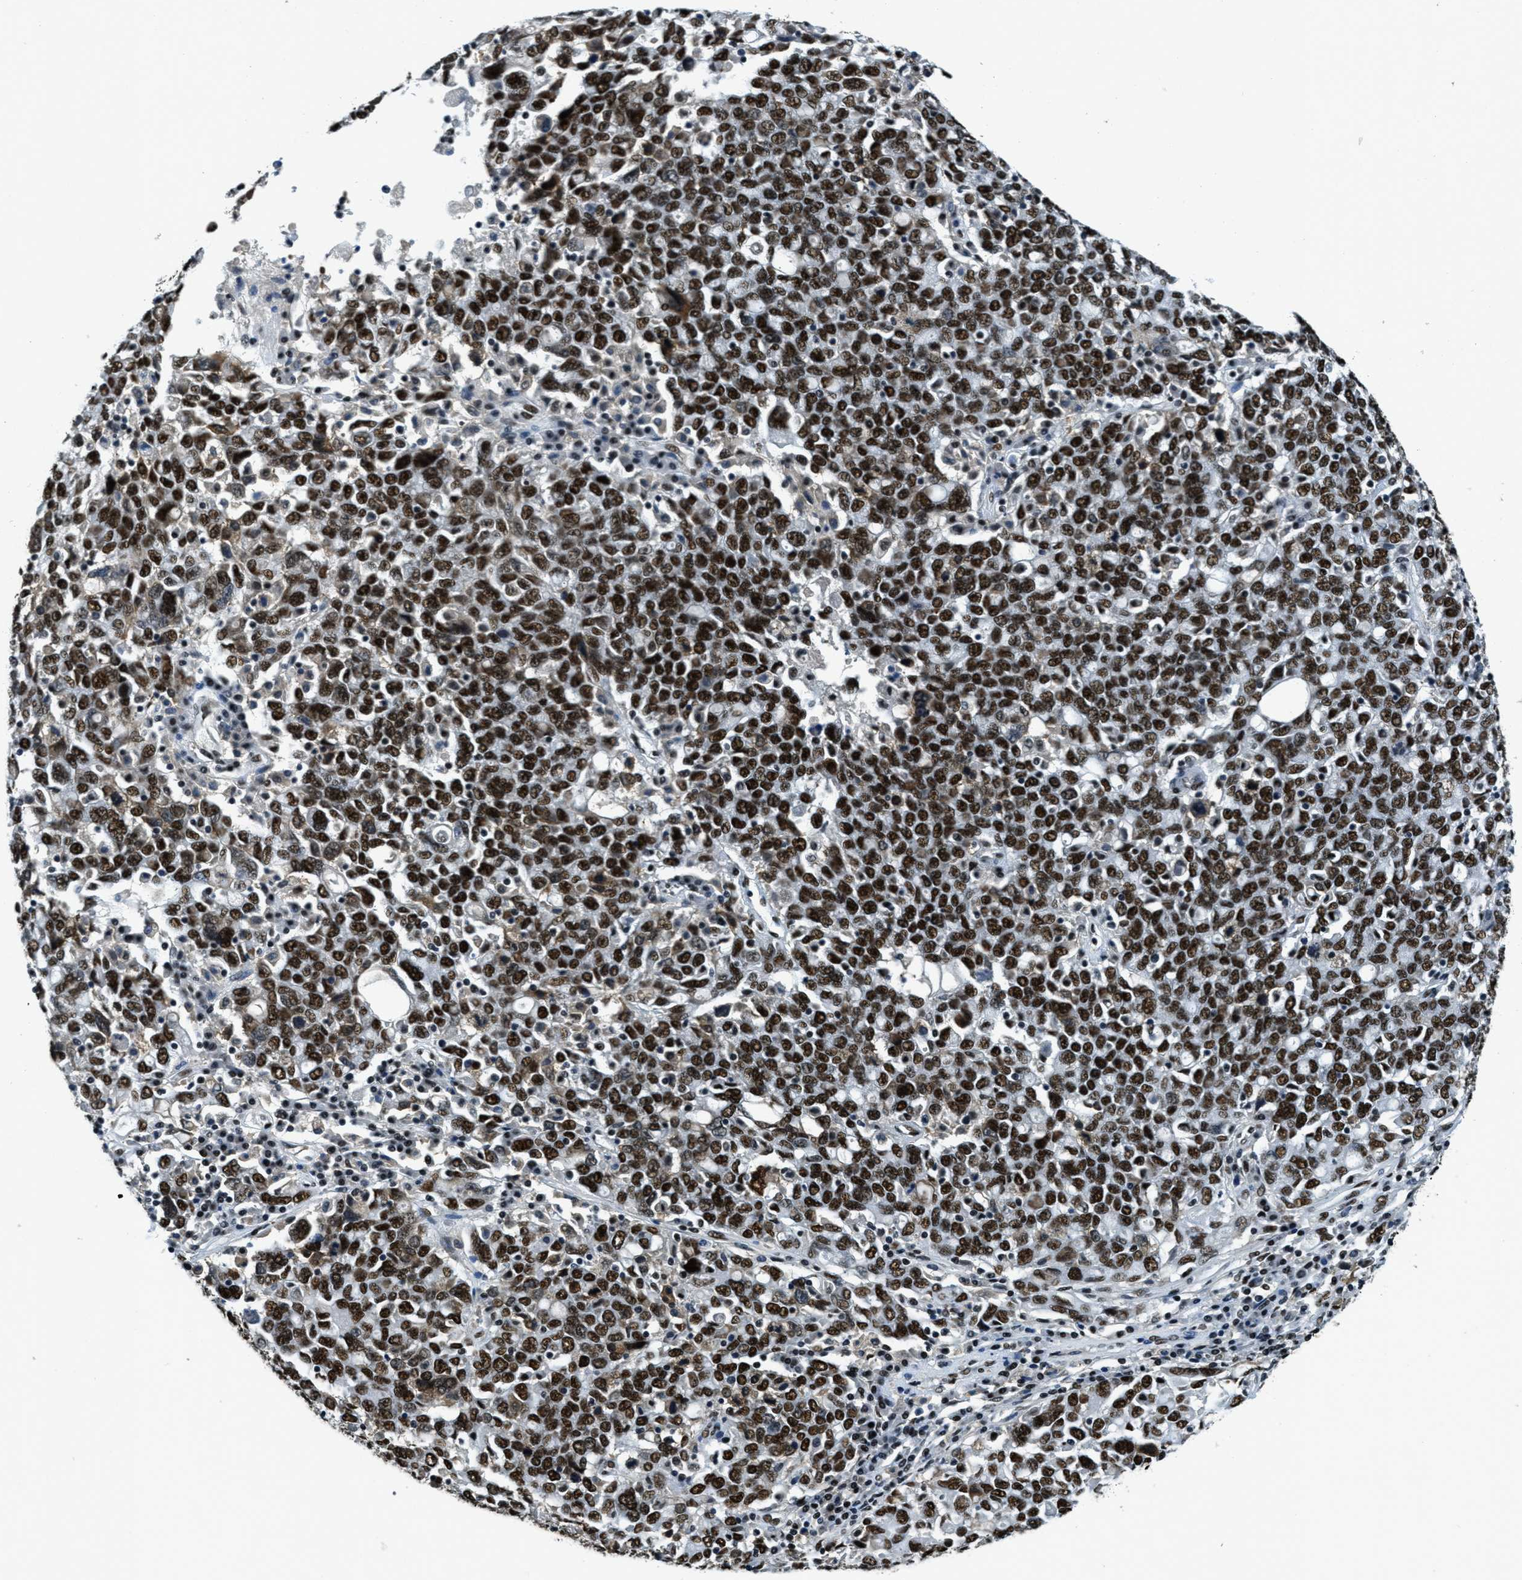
{"staining": {"intensity": "strong", "quantity": ">75%", "location": "nuclear"}, "tissue": "ovarian cancer", "cell_type": "Tumor cells", "image_type": "cancer", "snomed": [{"axis": "morphology", "description": "Carcinoma, endometroid"}, {"axis": "topography", "description": "Ovary"}], "caption": "This is a histology image of immunohistochemistry staining of ovarian cancer (endometroid carcinoma), which shows strong positivity in the nuclear of tumor cells.", "gene": "SSB", "patient": {"sex": "female", "age": 62}}